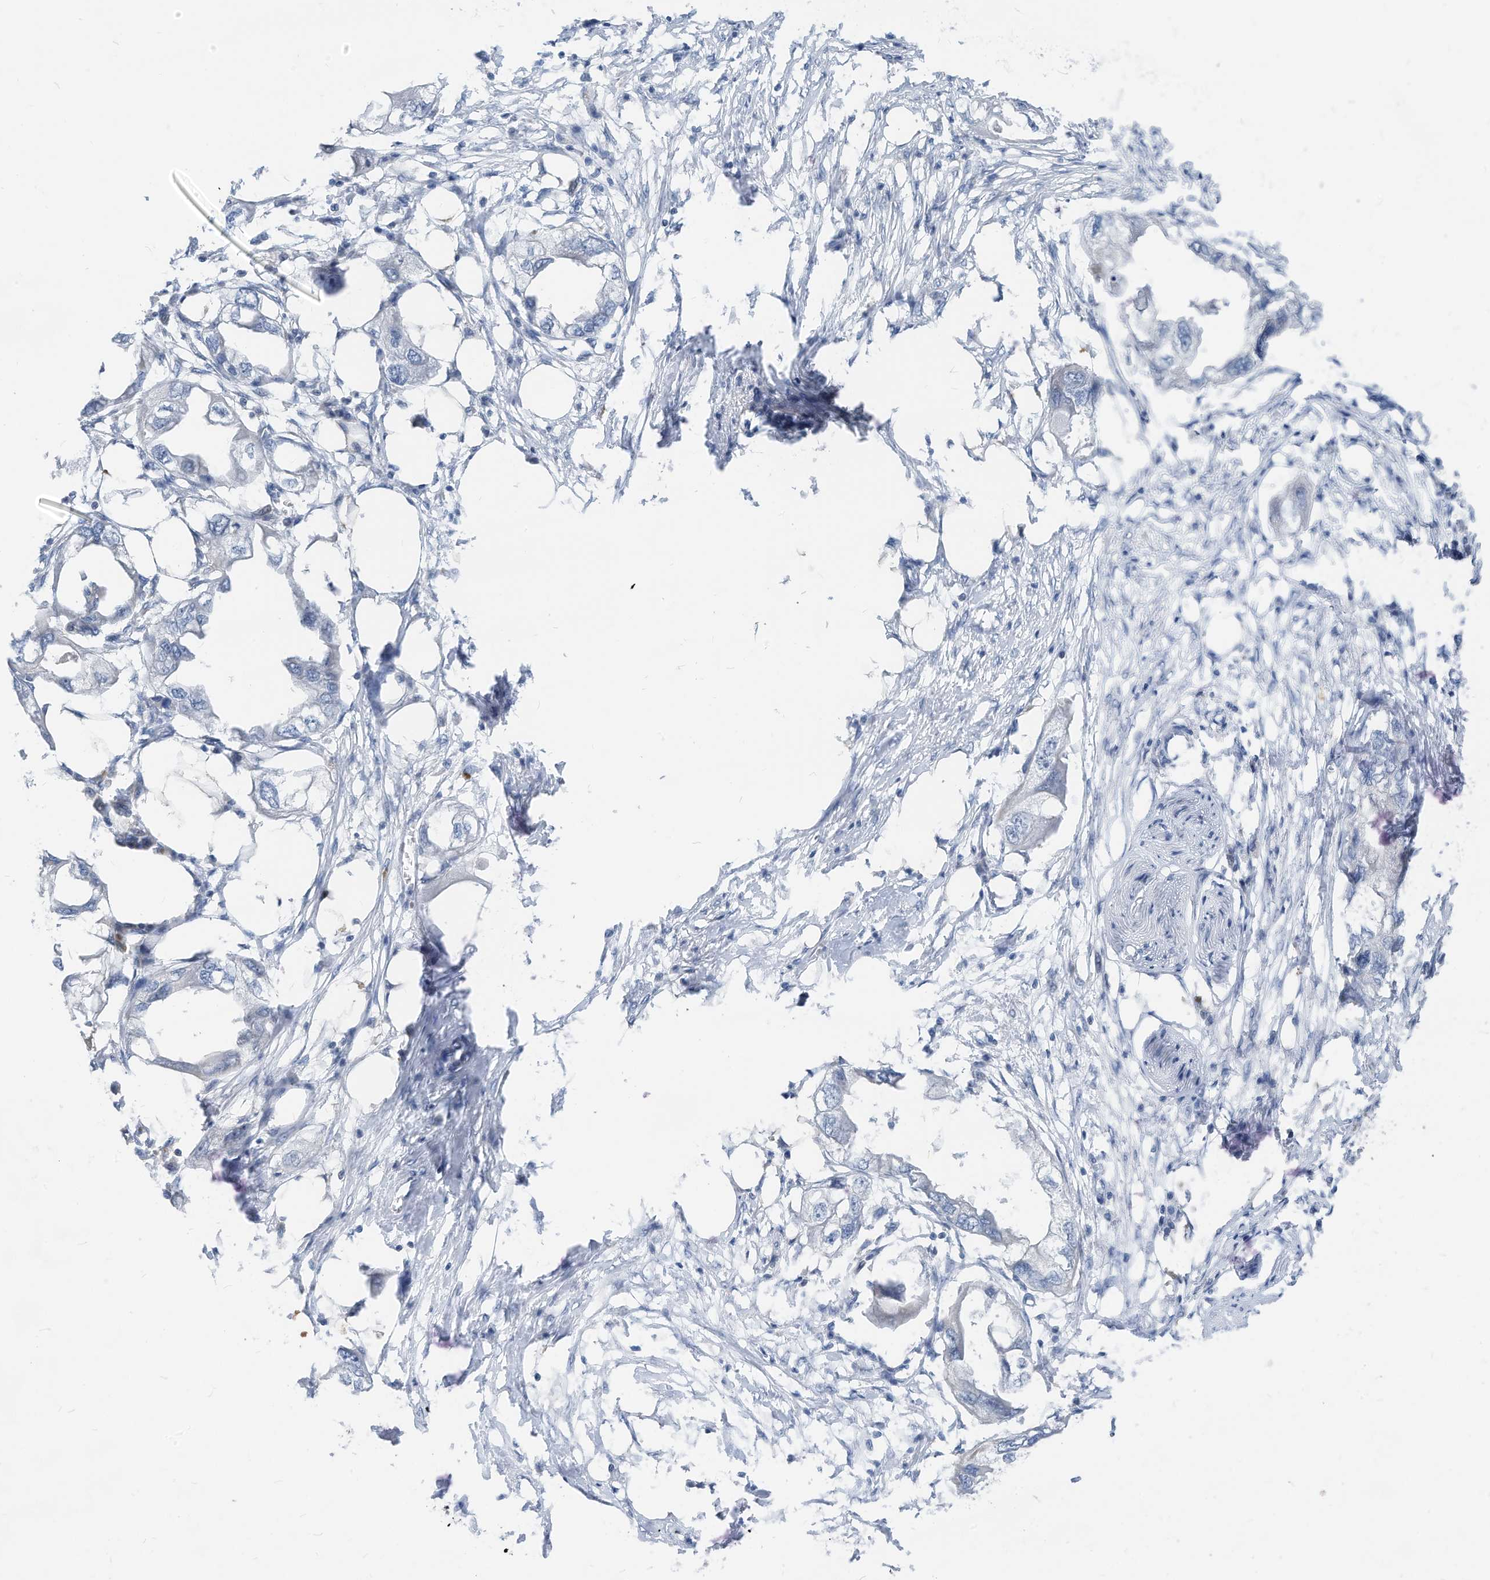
{"staining": {"intensity": "negative", "quantity": "none", "location": "none"}, "tissue": "endometrial cancer", "cell_type": "Tumor cells", "image_type": "cancer", "snomed": [{"axis": "morphology", "description": "Adenocarcinoma, NOS"}, {"axis": "morphology", "description": "Adenocarcinoma, metastatic, NOS"}, {"axis": "topography", "description": "Adipose tissue"}, {"axis": "topography", "description": "Endometrium"}], "caption": "An immunohistochemistry photomicrograph of endometrial metastatic adenocarcinoma is shown. There is no staining in tumor cells of endometrial metastatic adenocarcinoma.", "gene": "LDAH", "patient": {"sex": "female", "age": 67}}